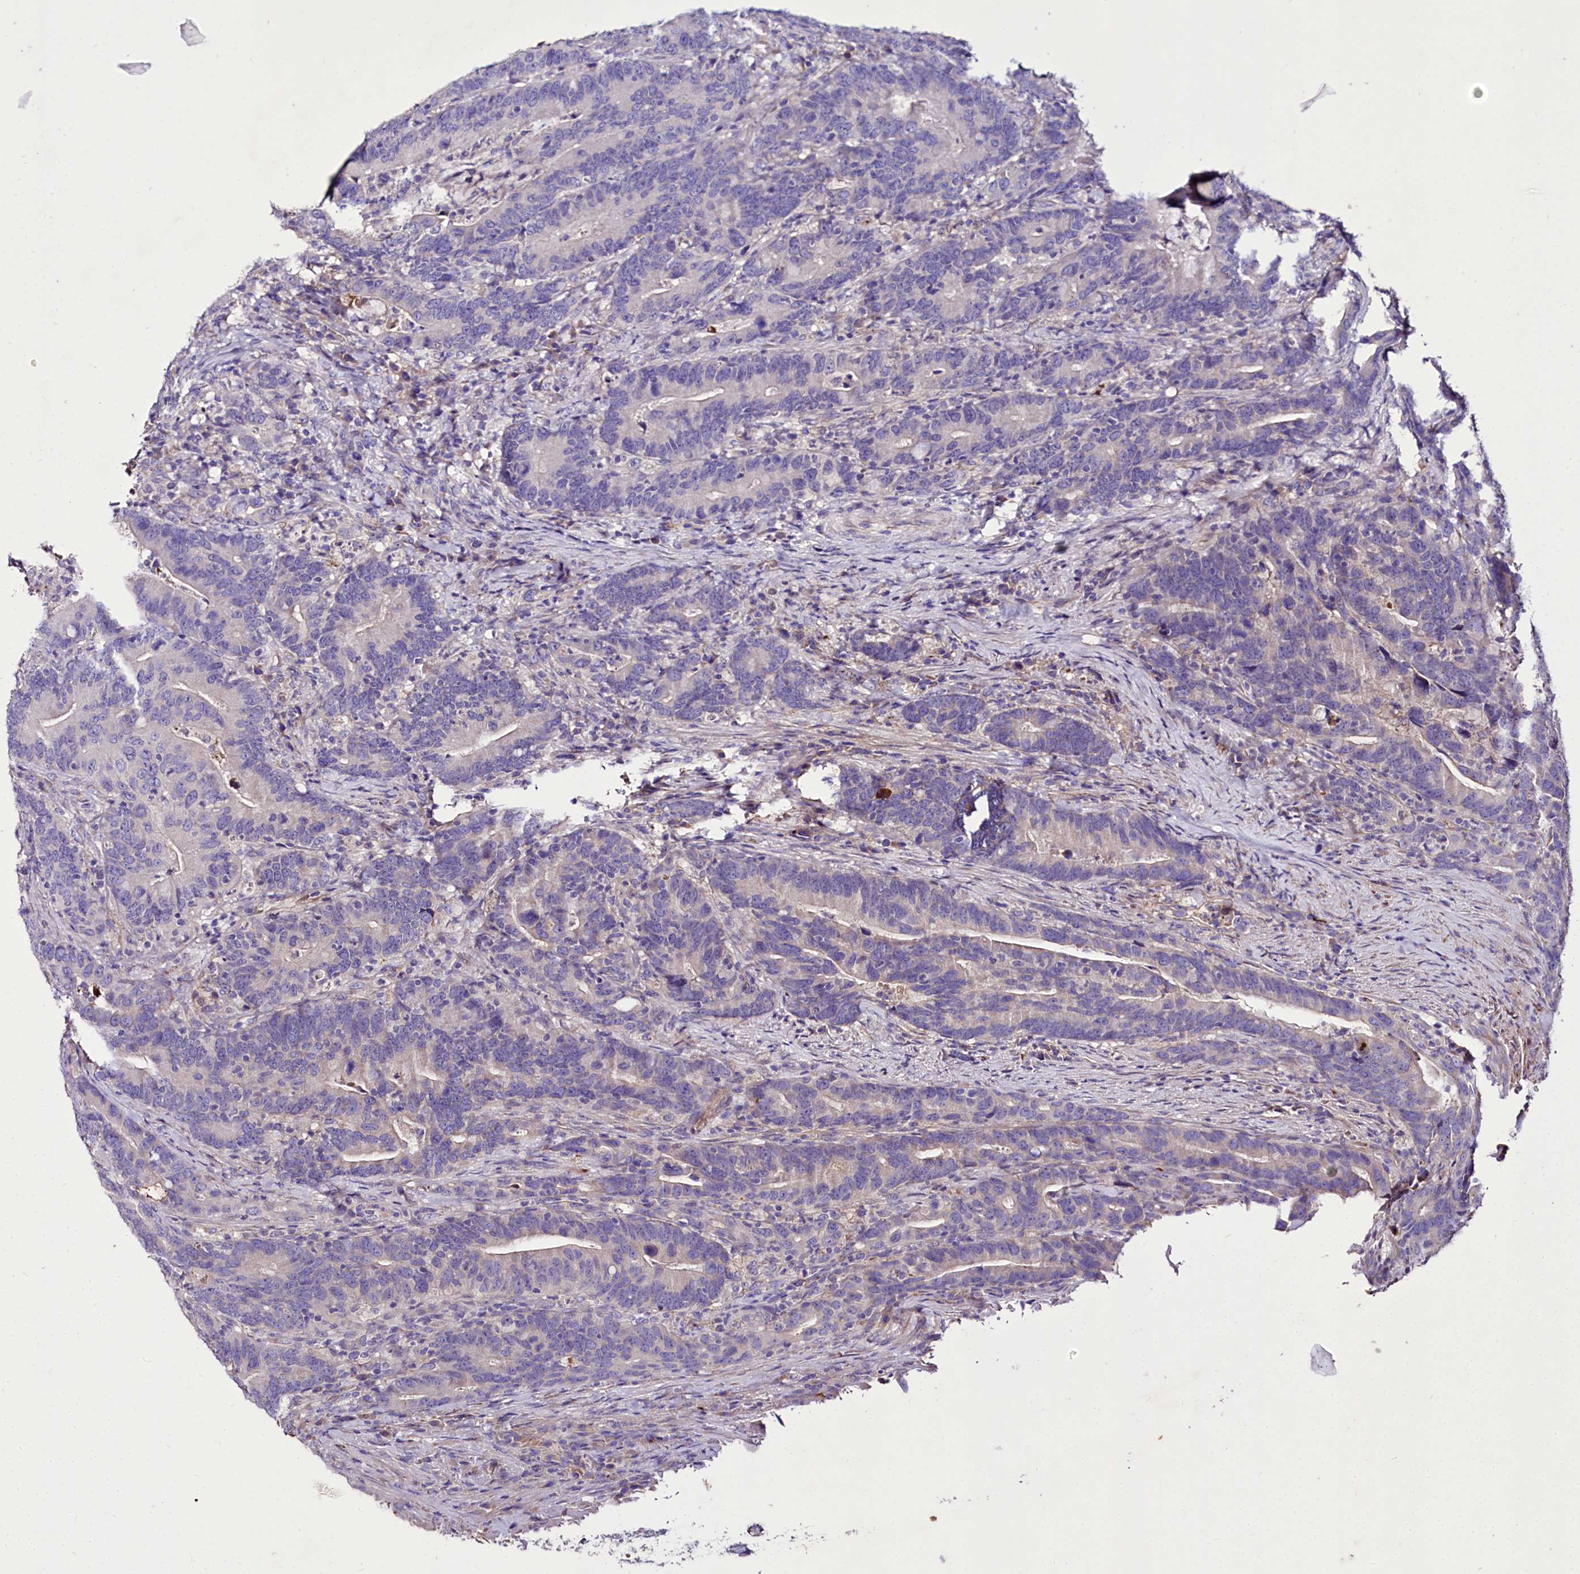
{"staining": {"intensity": "negative", "quantity": "none", "location": "none"}, "tissue": "colorectal cancer", "cell_type": "Tumor cells", "image_type": "cancer", "snomed": [{"axis": "morphology", "description": "Adenocarcinoma, NOS"}, {"axis": "topography", "description": "Colon"}], "caption": "The immunohistochemistry photomicrograph has no significant expression in tumor cells of colorectal cancer tissue.", "gene": "PPP1R32", "patient": {"sex": "female", "age": 66}}